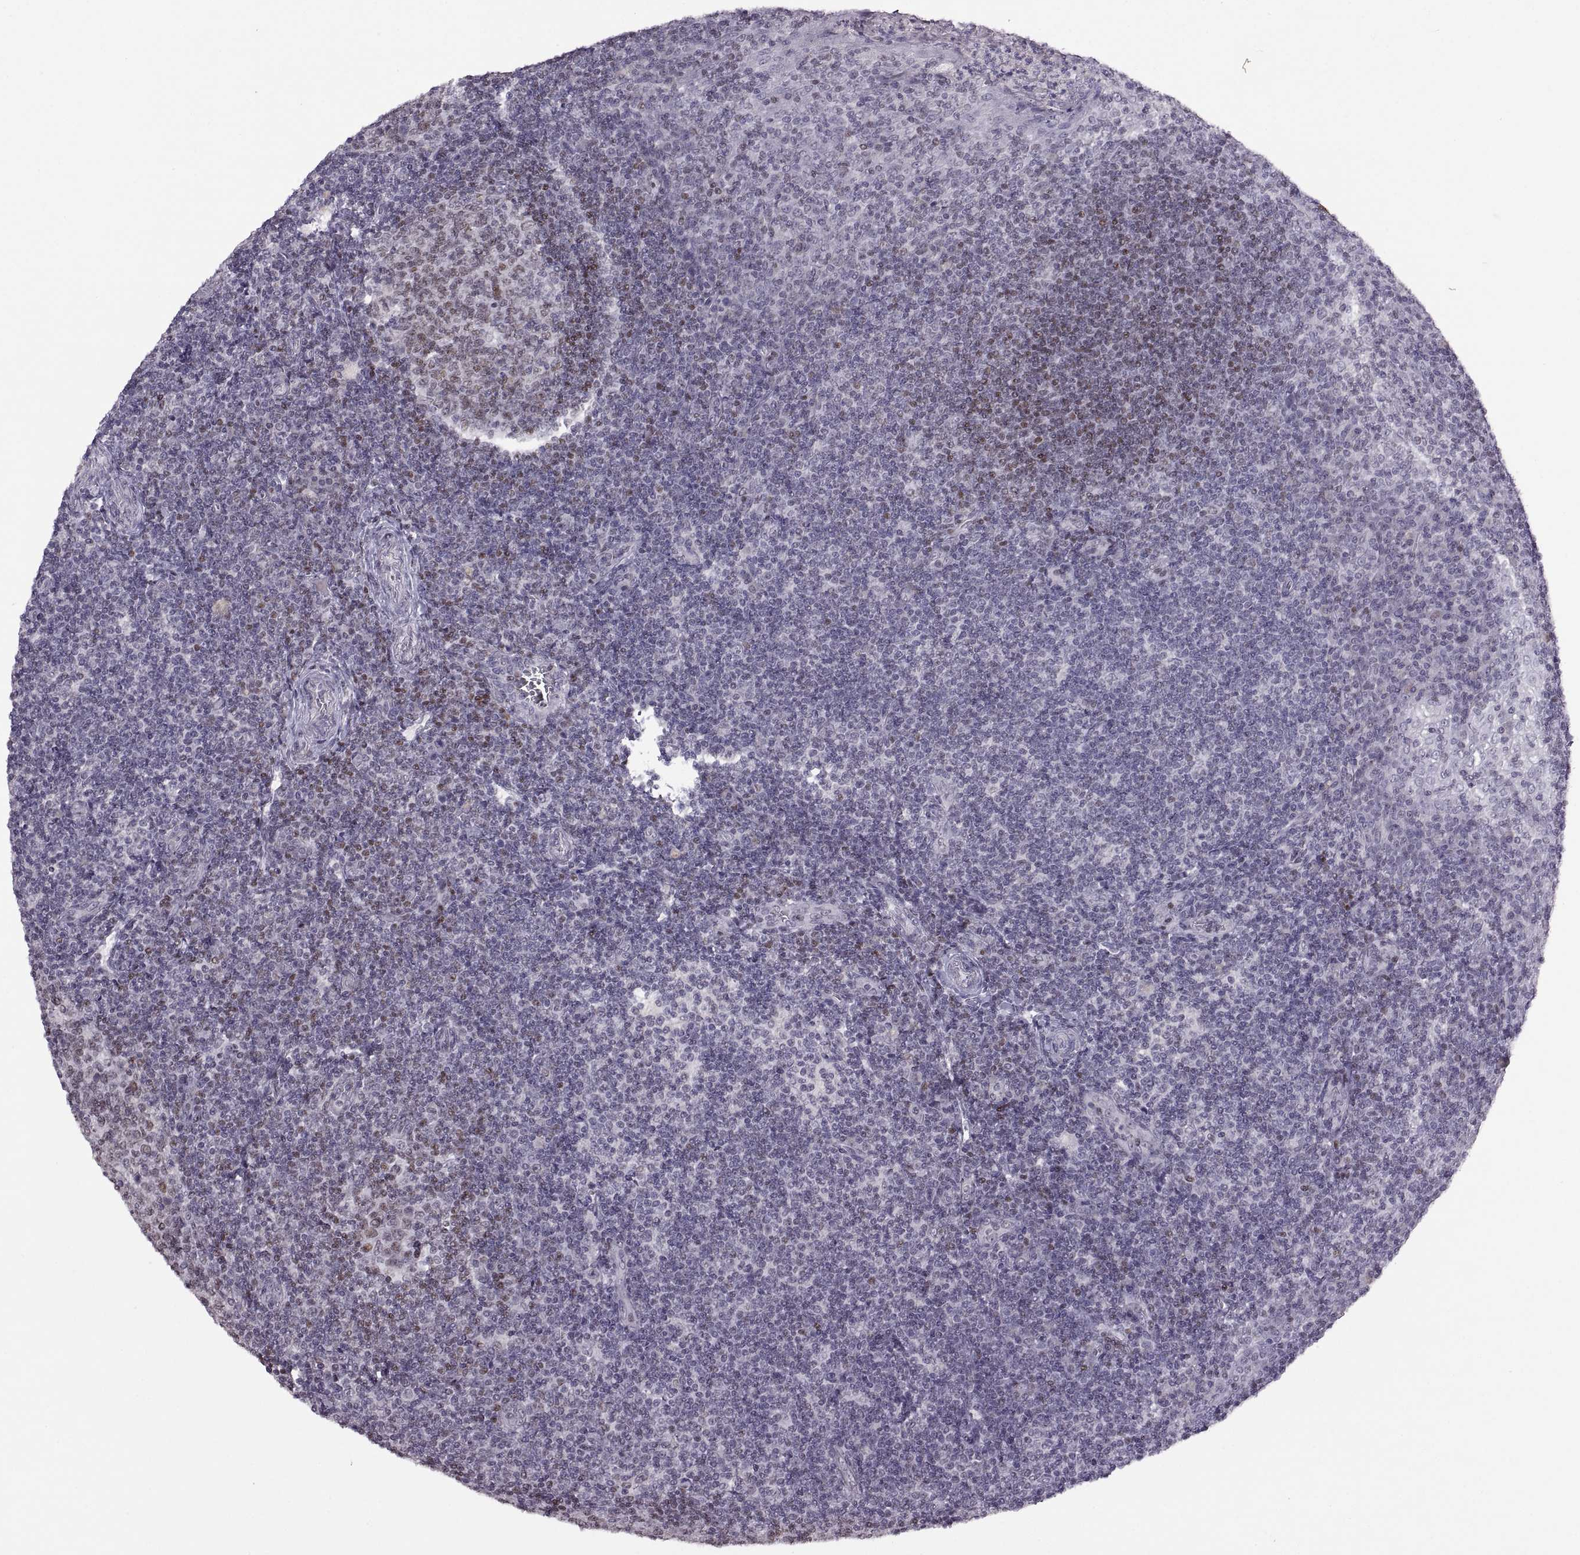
{"staining": {"intensity": "strong", "quantity": ">75%", "location": "nuclear"}, "tissue": "tonsil", "cell_type": "Germinal center cells", "image_type": "normal", "snomed": [{"axis": "morphology", "description": "Normal tissue, NOS"}, {"axis": "topography", "description": "Tonsil"}], "caption": "Tonsil stained with DAB immunohistochemistry demonstrates high levels of strong nuclear staining in approximately >75% of germinal center cells.", "gene": "NEK2", "patient": {"sex": "female", "age": 12}}